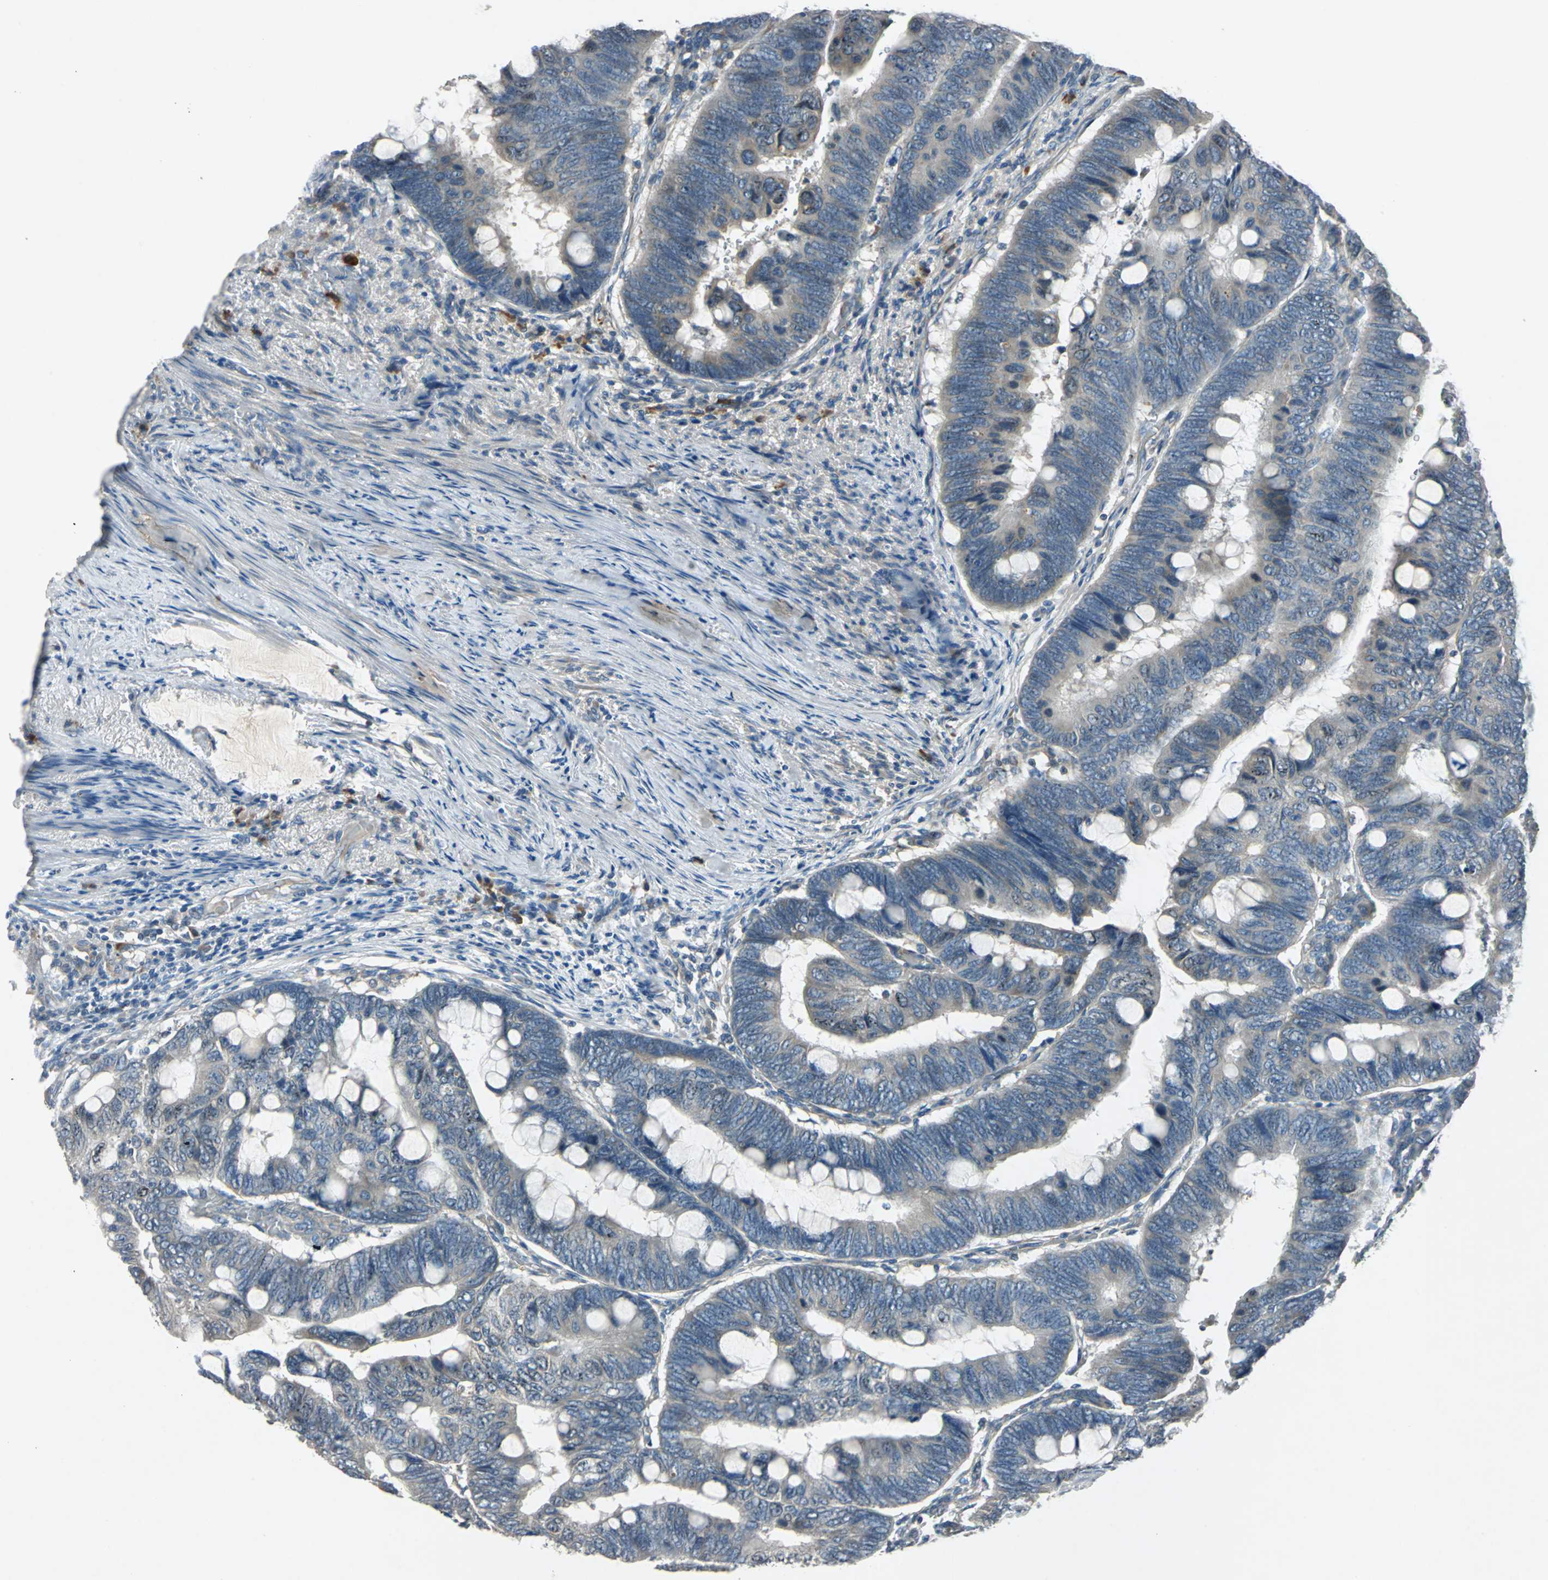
{"staining": {"intensity": "weak", "quantity": "<25%", "location": "cytoplasmic/membranous"}, "tissue": "colorectal cancer", "cell_type": "Tumor cells", "image_type": "cancer", "snomed": [{"axis": "morphology", "description": "Normal tissue, NOS"}, {"axis": "morphology", "description": "Adenocarcinoma, NOS"}, {"axis": "topography", "description": "Rectum"}, {"axis": "topography", "description": "Peripheral nerve tissue"}], "caption": "Immunohistochemical staining of human colorectal adenocarcinoma displays no significant expression in tumor cells.", "gene": "SLC2A13", "patient": {"sex": "male", "age": 92}}